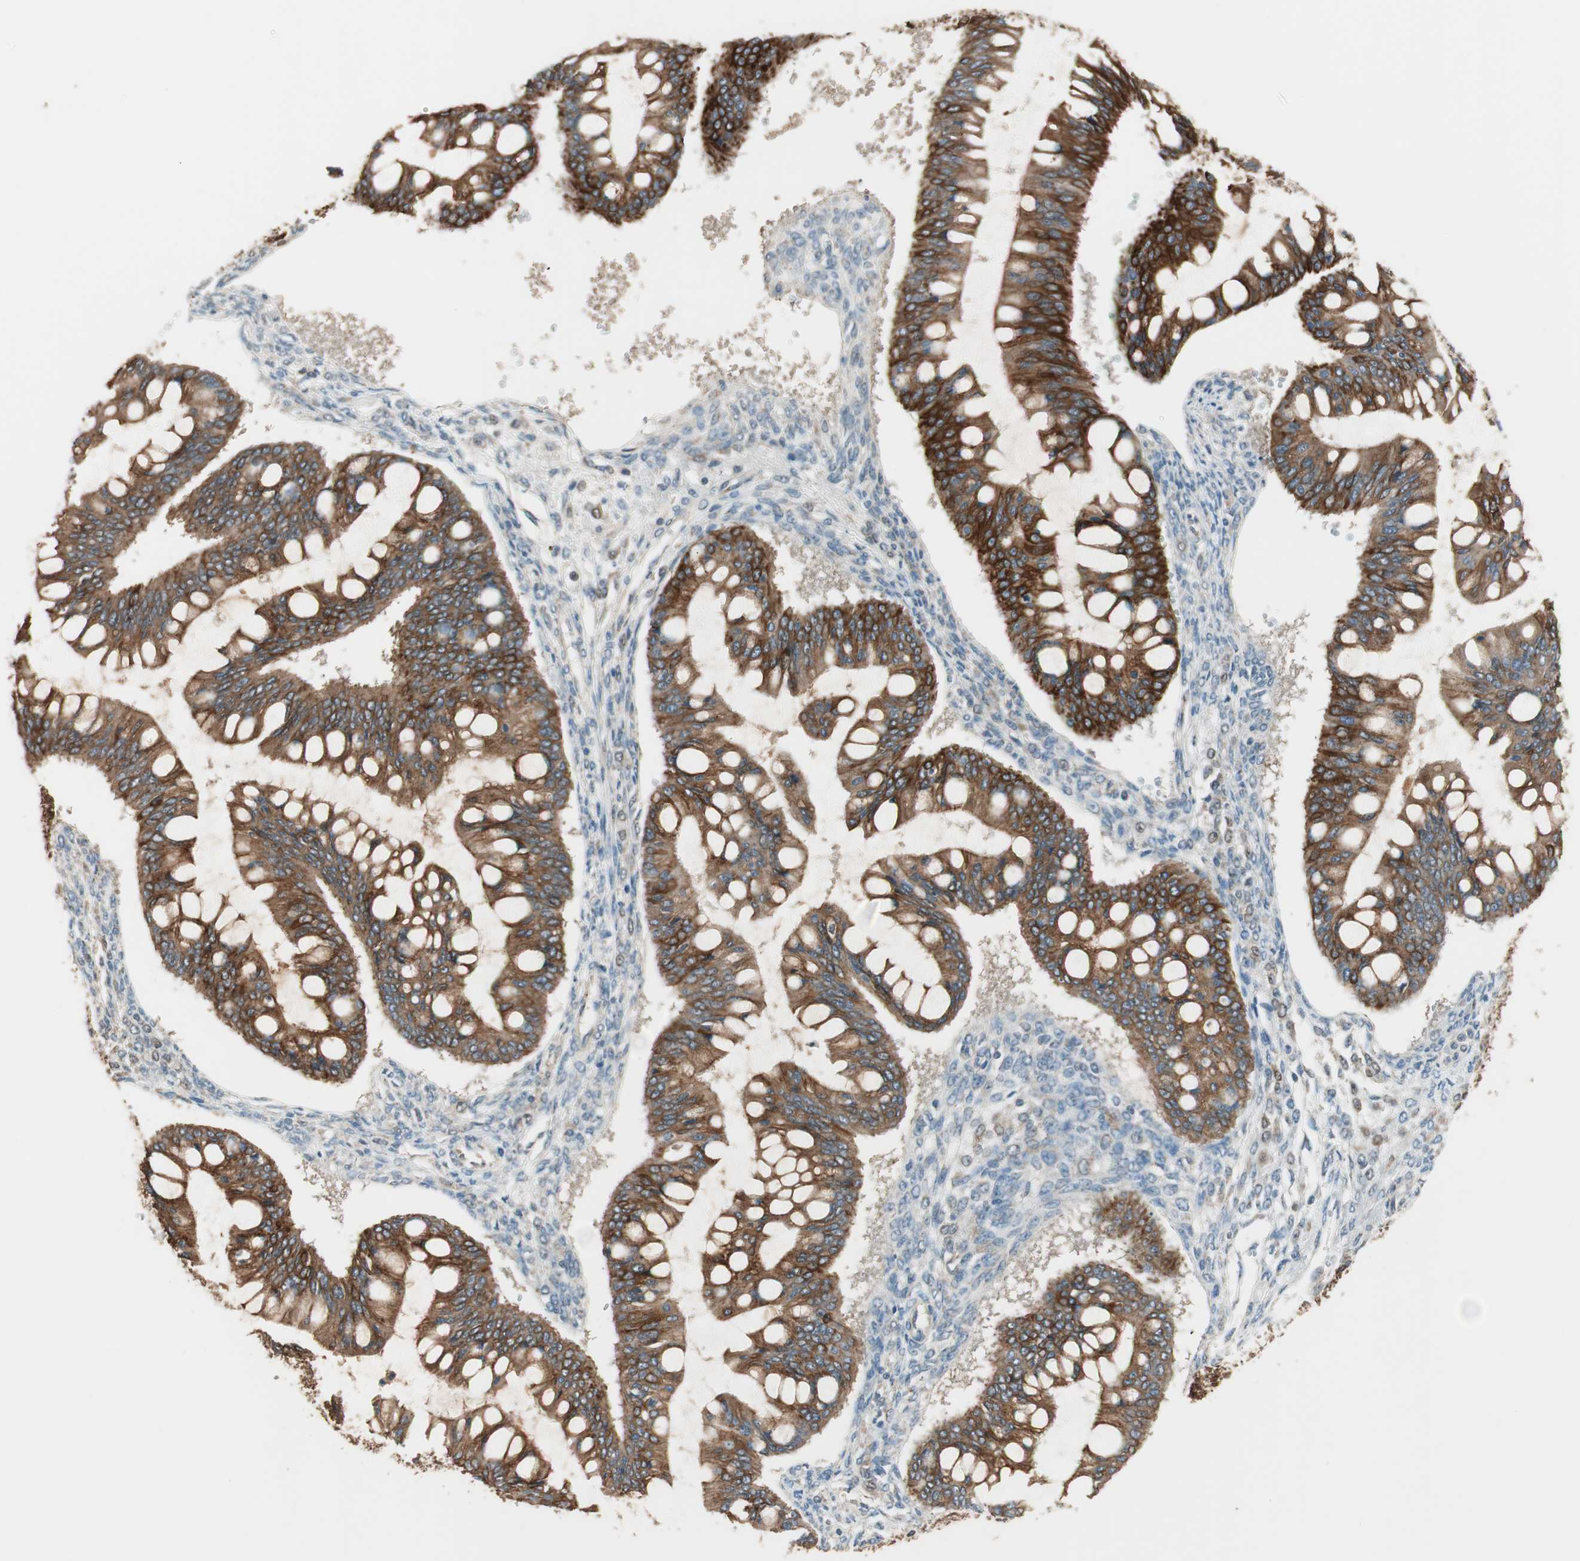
{"staining": {"intensity": "strong", "quantity": ">75%", "location": "cytoplasmic/membranous"}, "tissue": "ovarian cancer", "cell_type": "Tumor cells", "image_type": "cancer", "snomed": [{"axis": "morphology", "description": "Cystadenocarcinoma, mucinous, NOS"}, {"axis": "topography", "description": "Ovary"}], "caption": "Protein staining reveals strong cytoplasmic/membranous expression in about >75% of tumor cells in ovarian mucinous cystadenocarcinoma.", "gene": "TRIM21", "patient": {"sex": "female", "age": 73}}